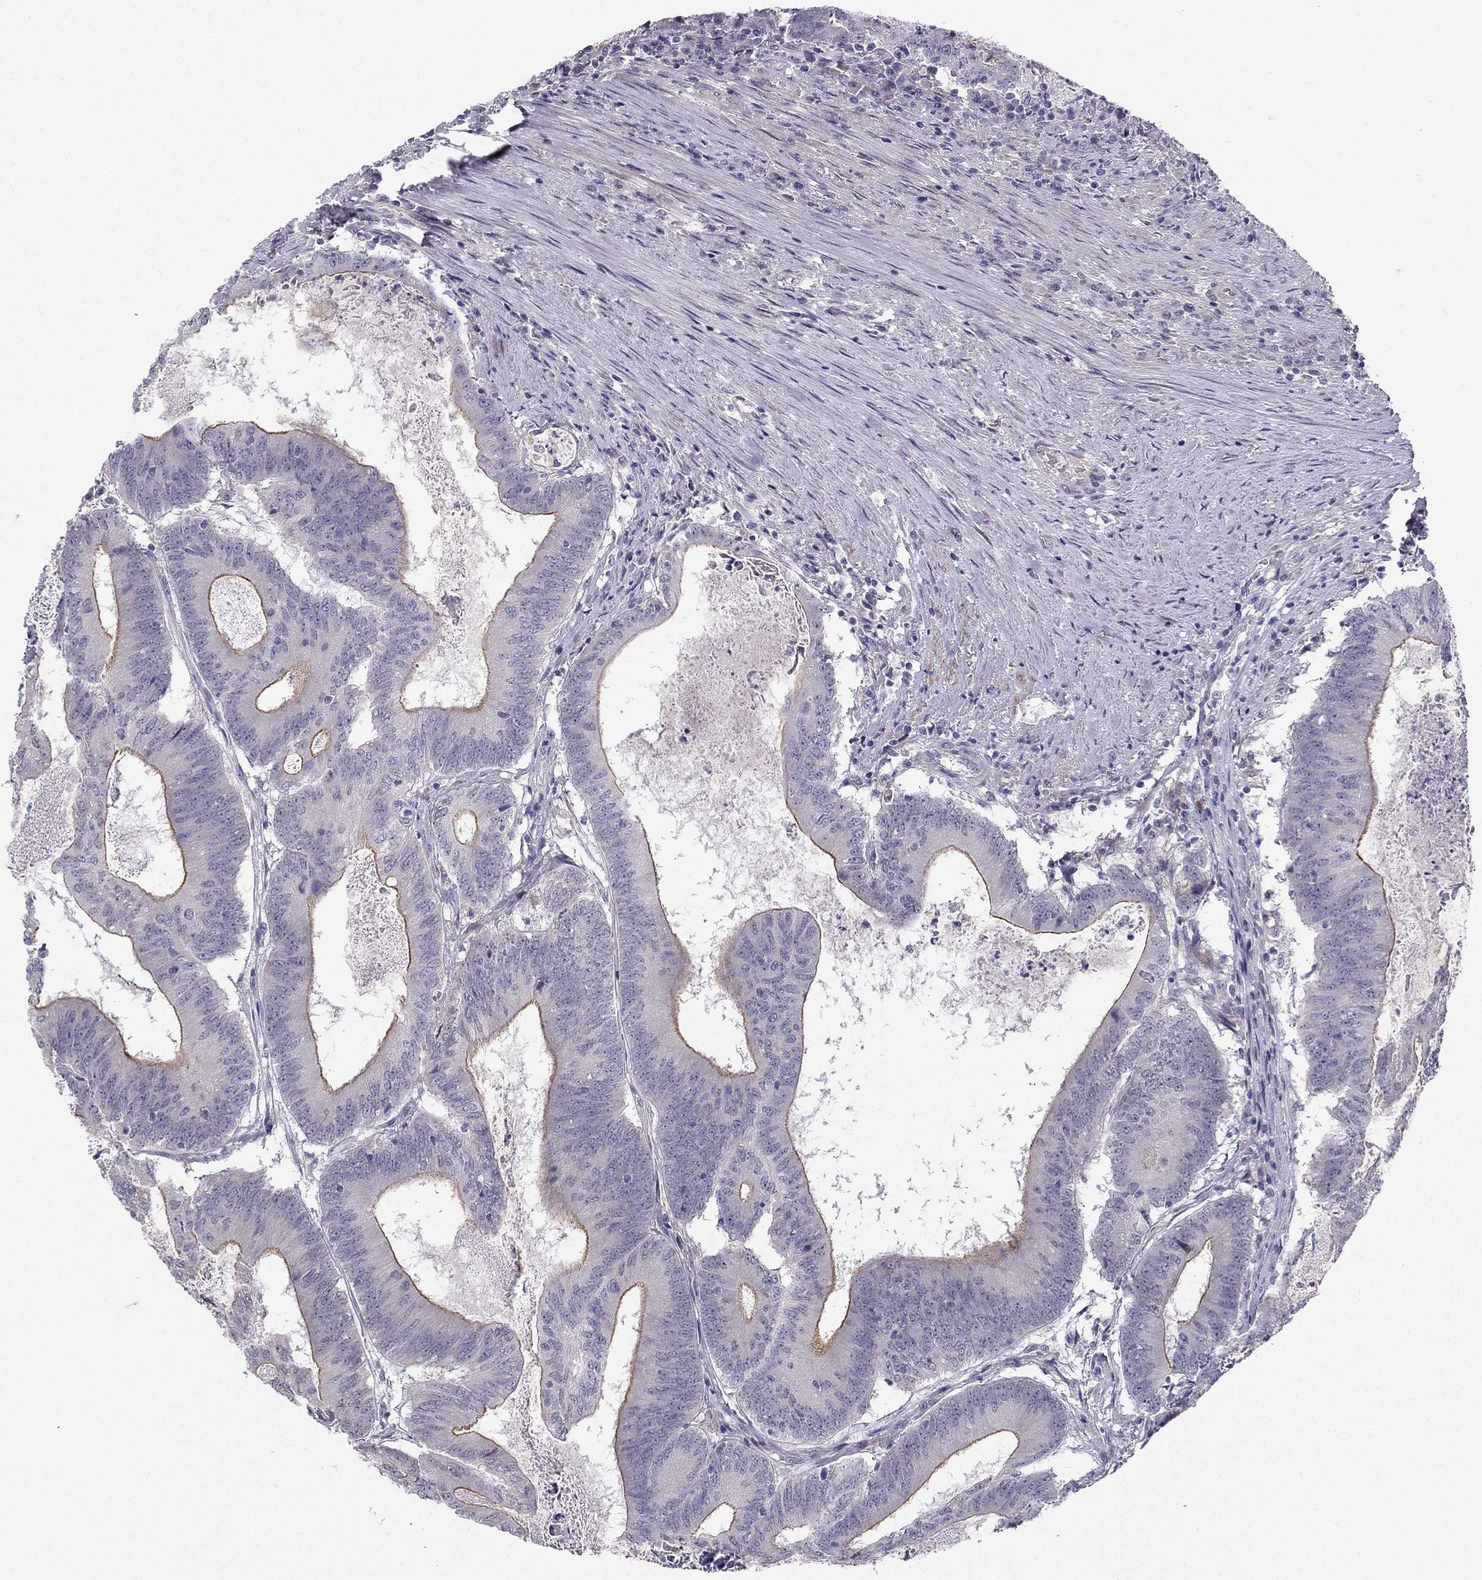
{"staining": {"intensity": "moderate", "quantity": "25%-75%", "location": "cytoplasmic/membranous"}, "tissue": "colorectal cancer", "cell_type": "Tumor cells", "image_type": "cancer", "snomed": [{"axis": "morphology", "description": "Adenocarcinoma, NOS"}, {"axis": "topography", "description": "Colon"}], "caption": "Brown immunohistochemical staining in colorectal cancer (adenocarcinoma) shows moderate cytoplasmic/membranous staining in approximately 25%-75% of tumor cells.", "gene": "CHST8", "patient": {"sex": "female", "age": 70}}